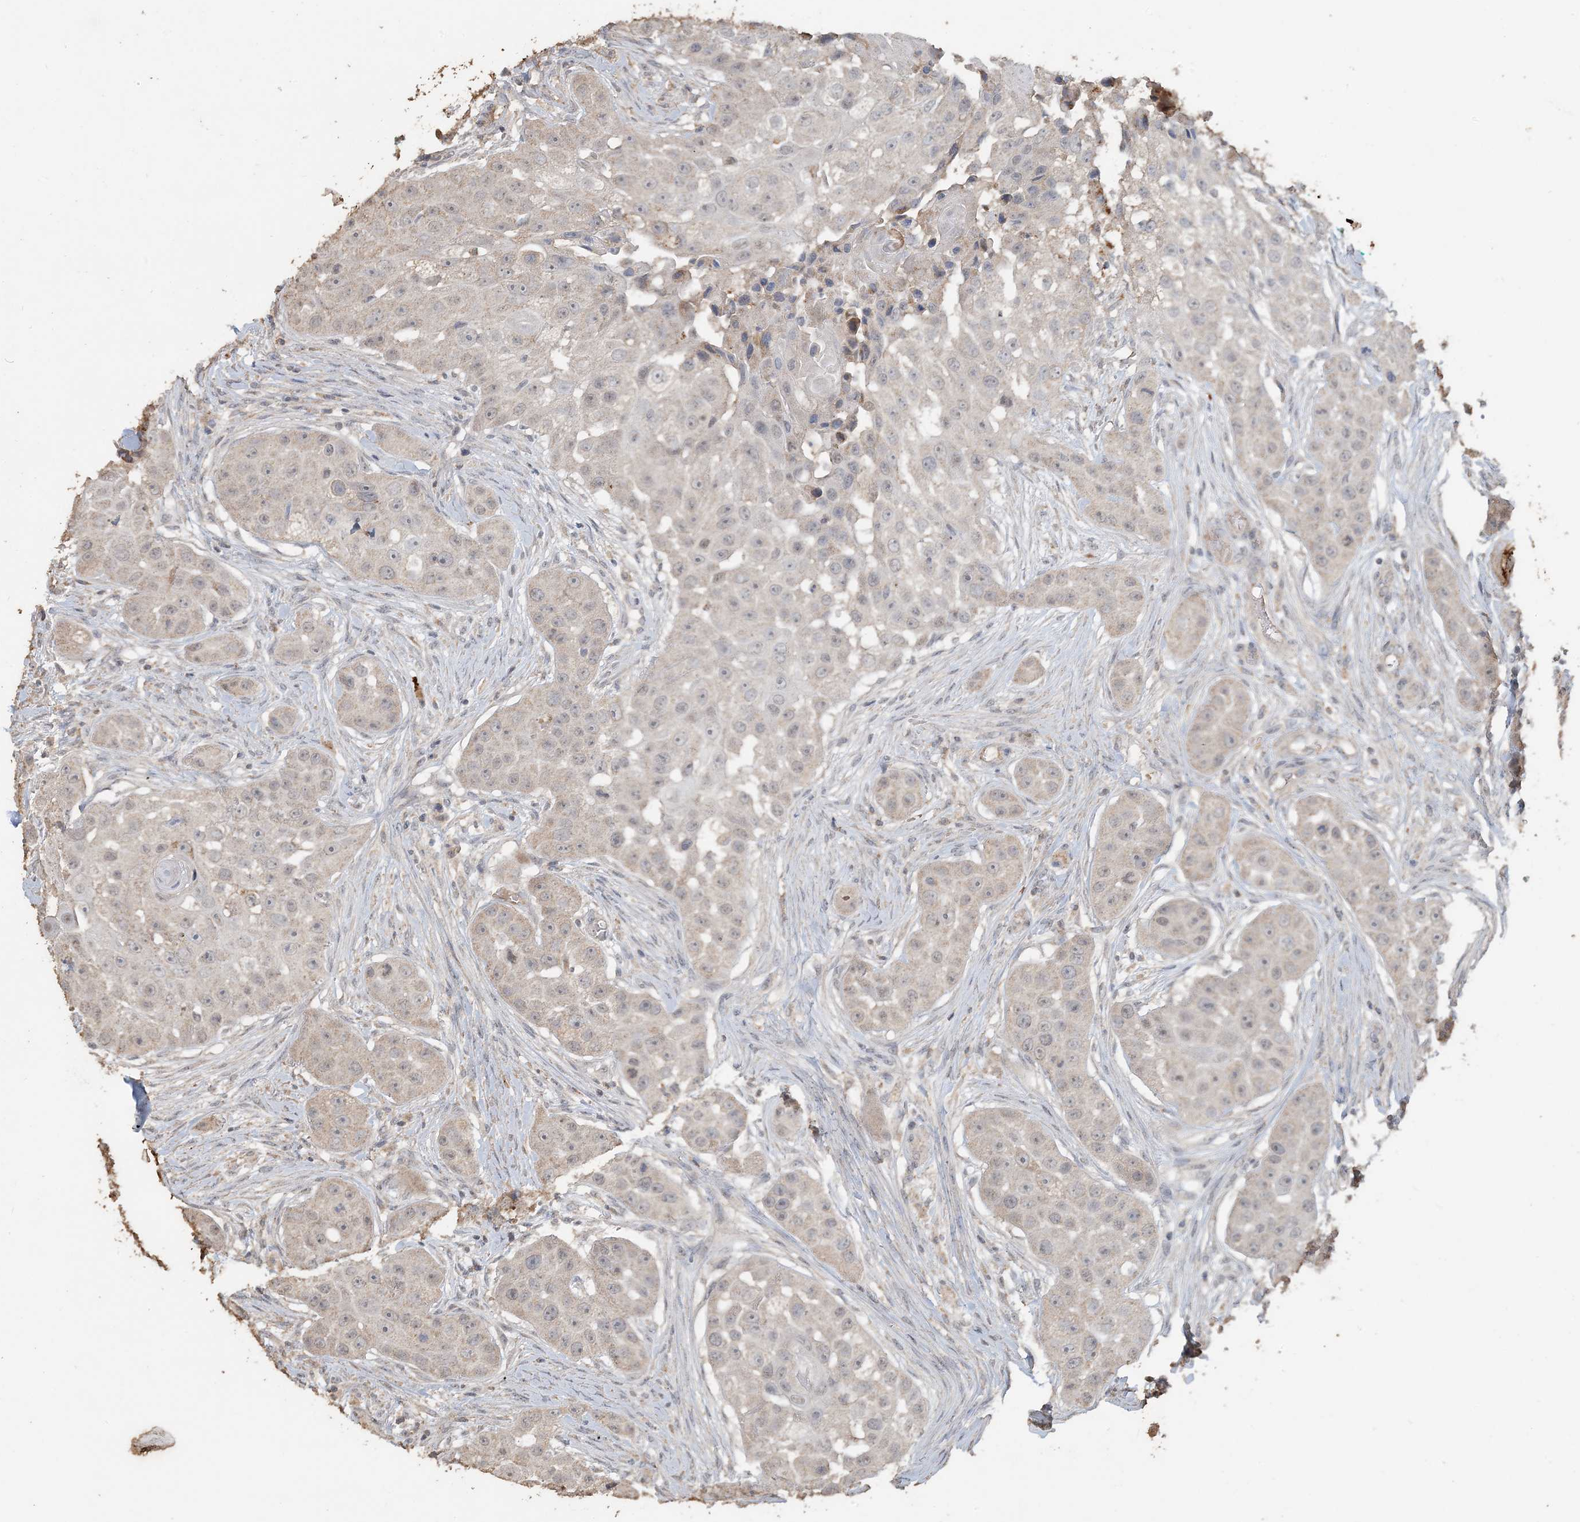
{"staining": {"intensity": "weak", "quantity": "25%-75%", "location": "cytoplasmic/membranous,nuclear"}, "tissue": "head and neck cancer", "cell_type": "Tumor cells", "image_type": "cancer", "snomed": [{"axis": "morphology", "description": "Normal tissue, NOS"}, {"axis": "morphology", "description": "Squamous cell carcinoma, NOS"}, {"axis": "topography", "description": "Skeletal muscle"}, {"axis": "topography", "description": "Head-Neck"}], "caption": "Head and neck squamous cell carcinoma stained with IHC reveals weak cytoplasmic/membranous and nuclear staining in about 25%-75% of tumor cells.", "gene": "SFMBT2", "patient": {"sex": "male", "age": 51}}